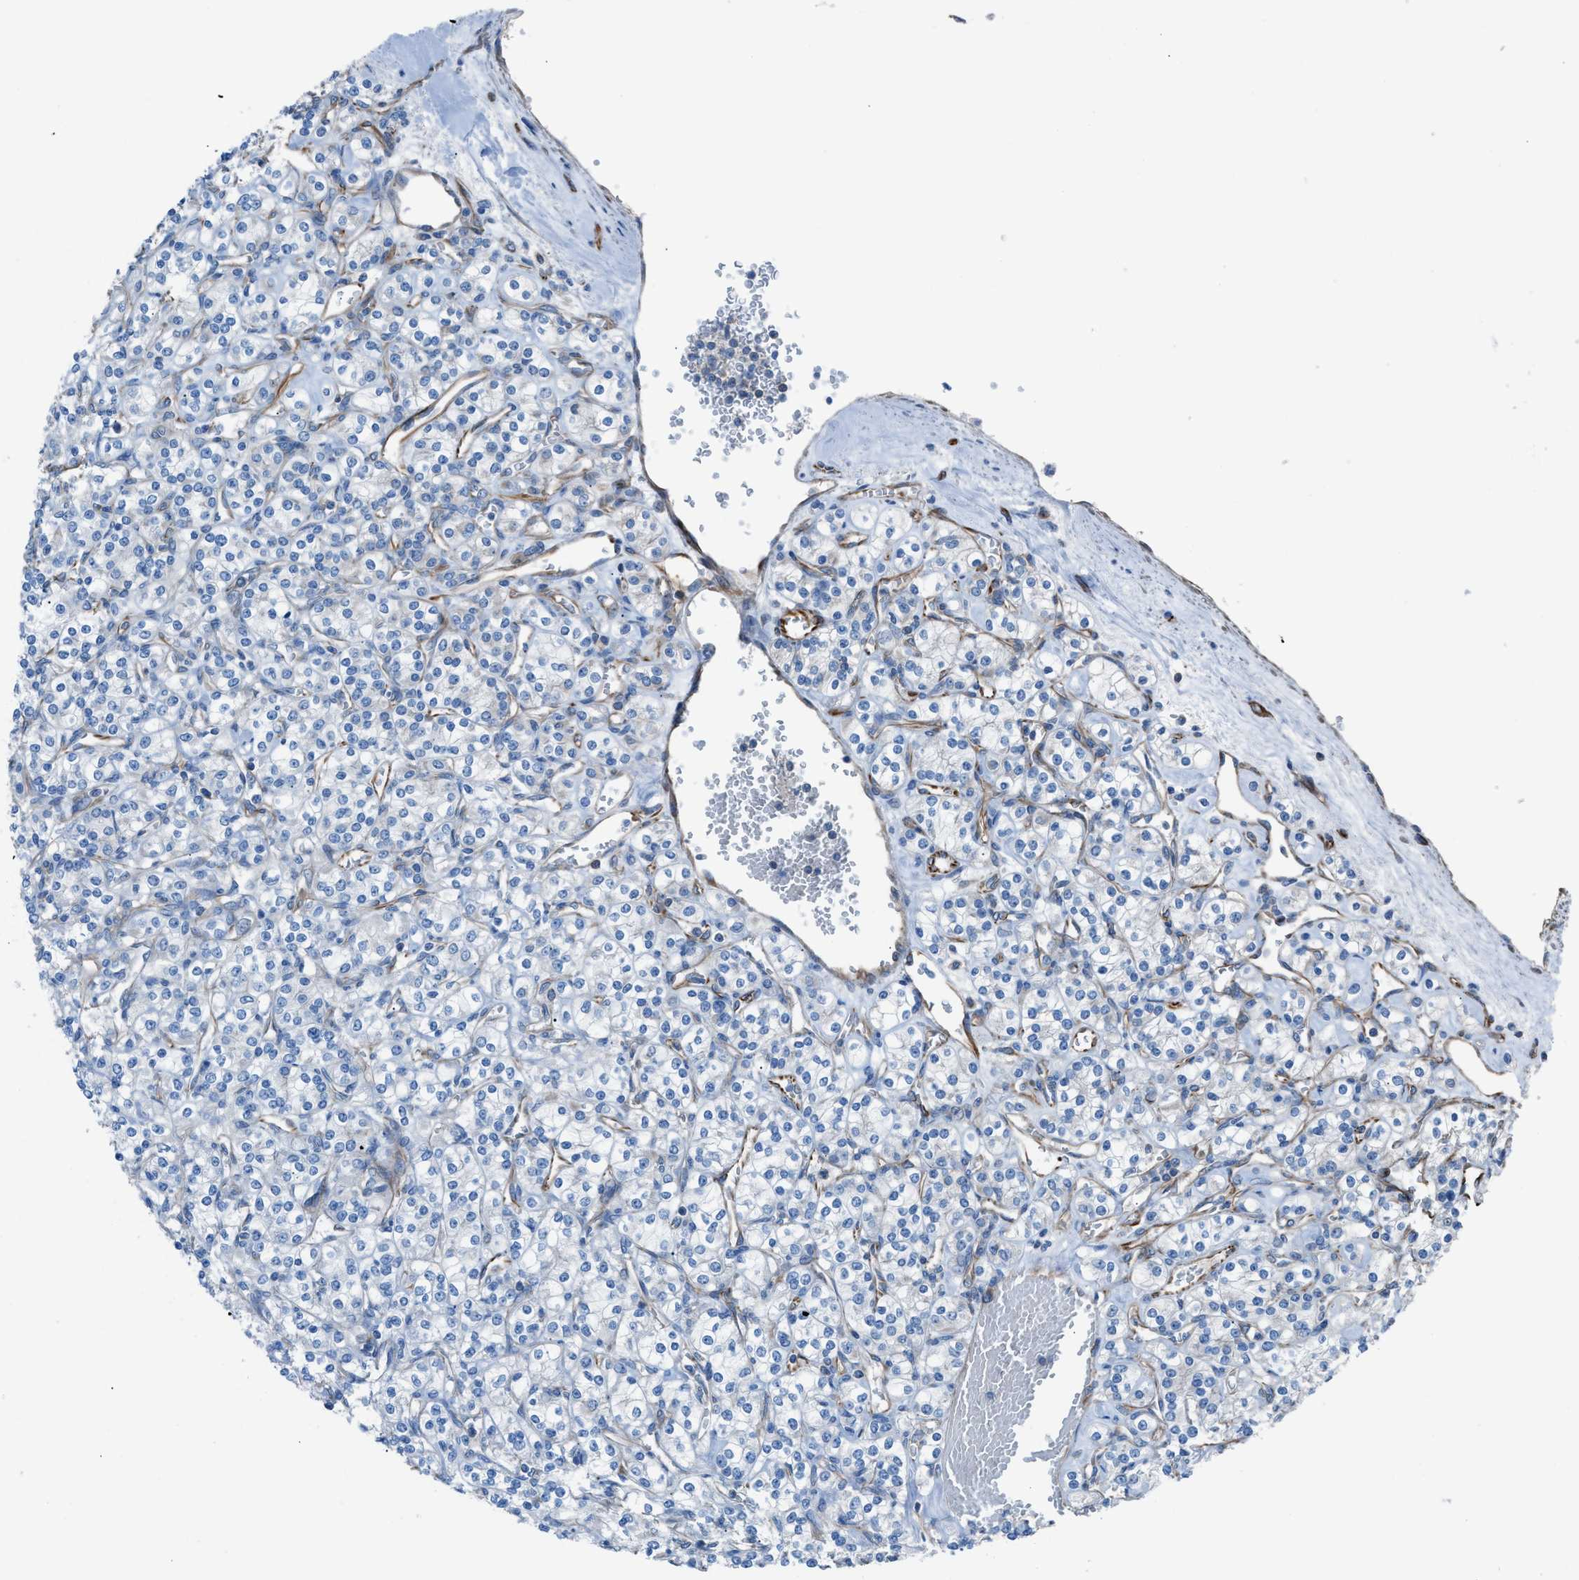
{"staining": {"intensity": "negative", "quantity": "none", "location": "none"}, "tissue": "renal cancer", "cell_type": "Tumor cells", "image_type": "cancer", "snomed": [{"axis": "morphology", "description": "Adenocarcinoma, NOS"}, {"axis": "topography", "description": "Kidney"}], "caption": "DAB (3,3'-diaminobenzidine) immunohistochemical staining of renal cancer exhibits no significant staining in tumor cells.", "gene": "CABP7", "patient": {"sex": "male", "age": 77}}